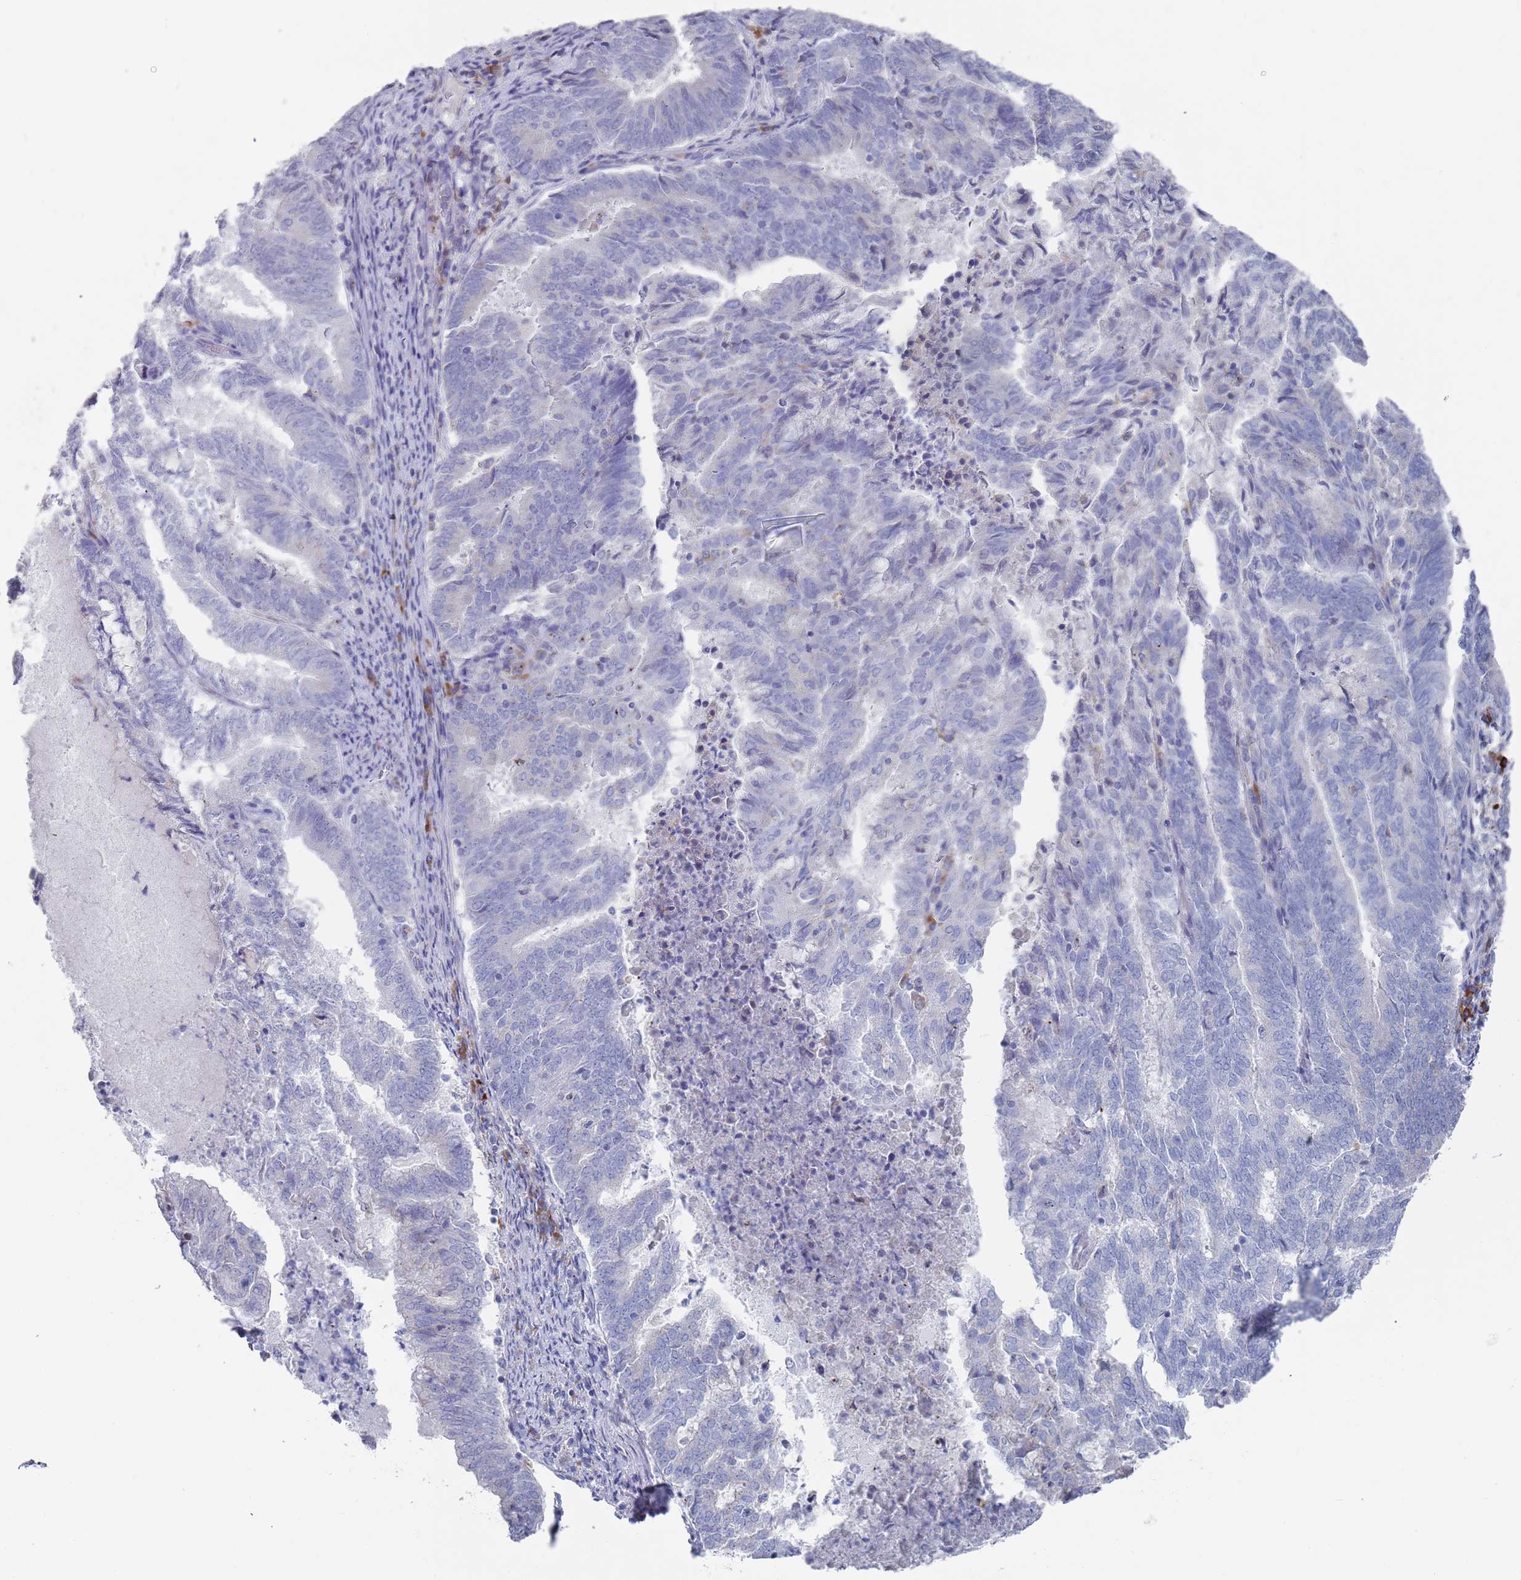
{"staining": {"intensity": "moderate", "quantity": "<25%", "location": "cytoplasmic/membranous"}, "tissue": "endometrial cancer", "cell_type": "Tumor cells", "image_type": "cancer", "snomed": [{"axis": "morphology", "description": "Adenocarcinoma, NOS"}, {"axis": "topography", "description": "Endometrium"}], "caption": "Protein positivity by immunohistochemistry (IHC) exhibits moderate cytoplasmic/membranous staining in about <25% of tumor cells in endometrial cancer (adenocarcinoma).", "gene": "MAT1A", "patient": {"sex": "female", "age": 80}}